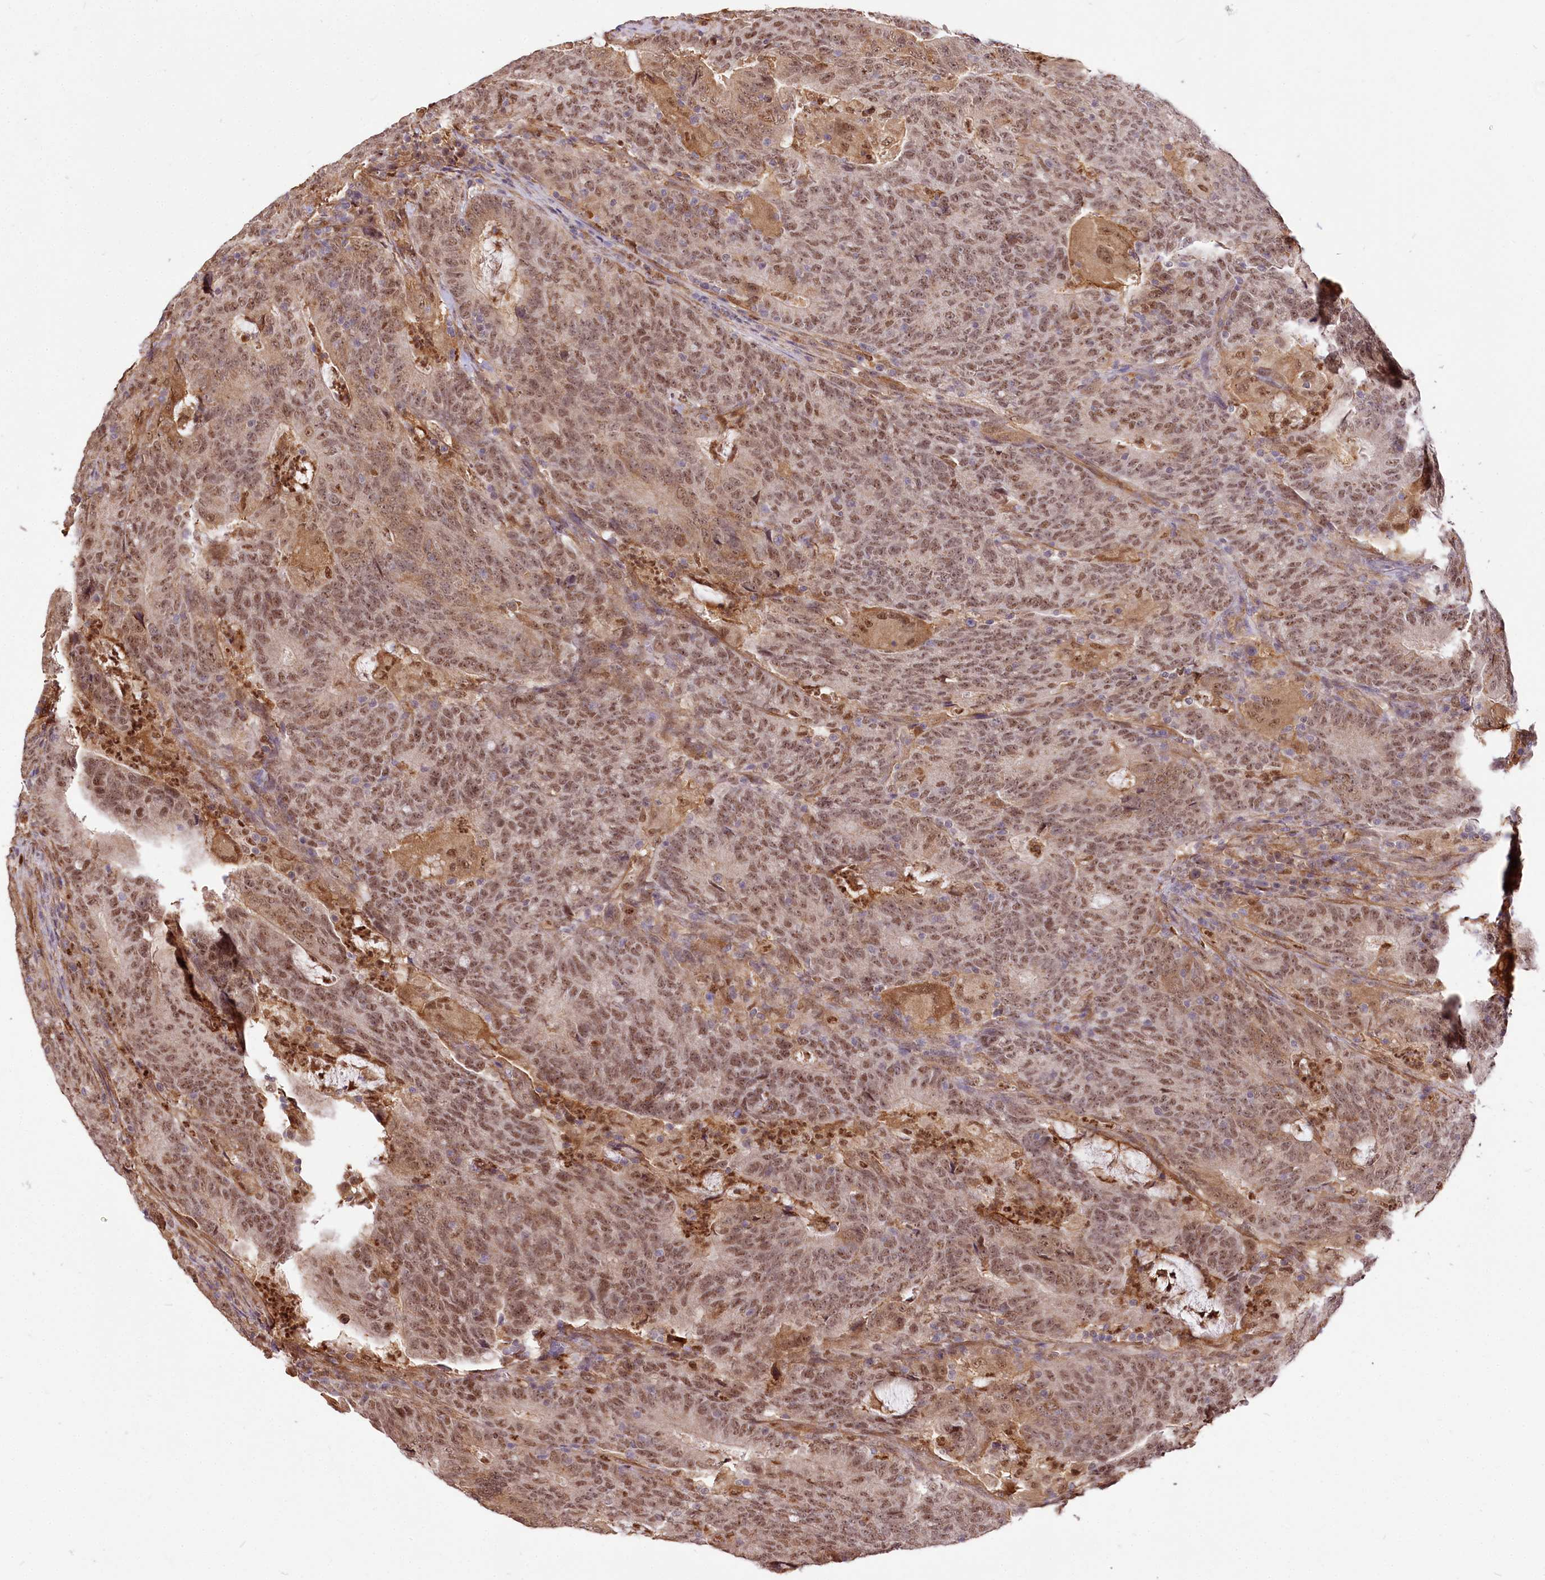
{"staining": {"intensity": "moderate", "quantity": ">75%", "location": "nuclear"}, "tissue": "colorectal cancer", "cell_type": "Tumor cells", "image_type": "cancer", "snomed": [{"axis": "morphology", "description": "Normal tissue, NOS"}, {"axis": "morphology", "description": "Adenocarcinoma, NOS"}, {"axis": "topography", "description": "Colon"}], "caption": "Moderate nuclear staining for a protein is seen in approximately >75% of tumor cells of colorectal adenocarcinoma using immunohistochemistry.", "gene": "GNL3L", "patient": {"sex": "female", "age": 75}}